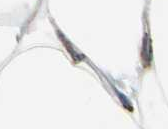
{"staining": {"intensity": "moderate", "quantity": ">75%", "location": "cytoplasmic/membranous"}, "tissue": "adipose tissue", "cell_type": "Adipocytes", "image_type": "normal", "snomed": [{"axis": "morphology", "description": "Normal tissue, NOS"}, {"axis": "morphology", "description": "Duct carcinoma"}, {"axis": "topography", "description": "Breast"}, {"axis": "topography", "description": "Adipose tissue"}], "caption": "IHC image of normal human adipose tissue stained for a protein (brown), which demonstrates medium levels of moderate cytoplasmic/membranous positivity in approximately >75% of adipocytes.", "gene": "GLG1", "patient": {"sex": "female", "age": 37}}